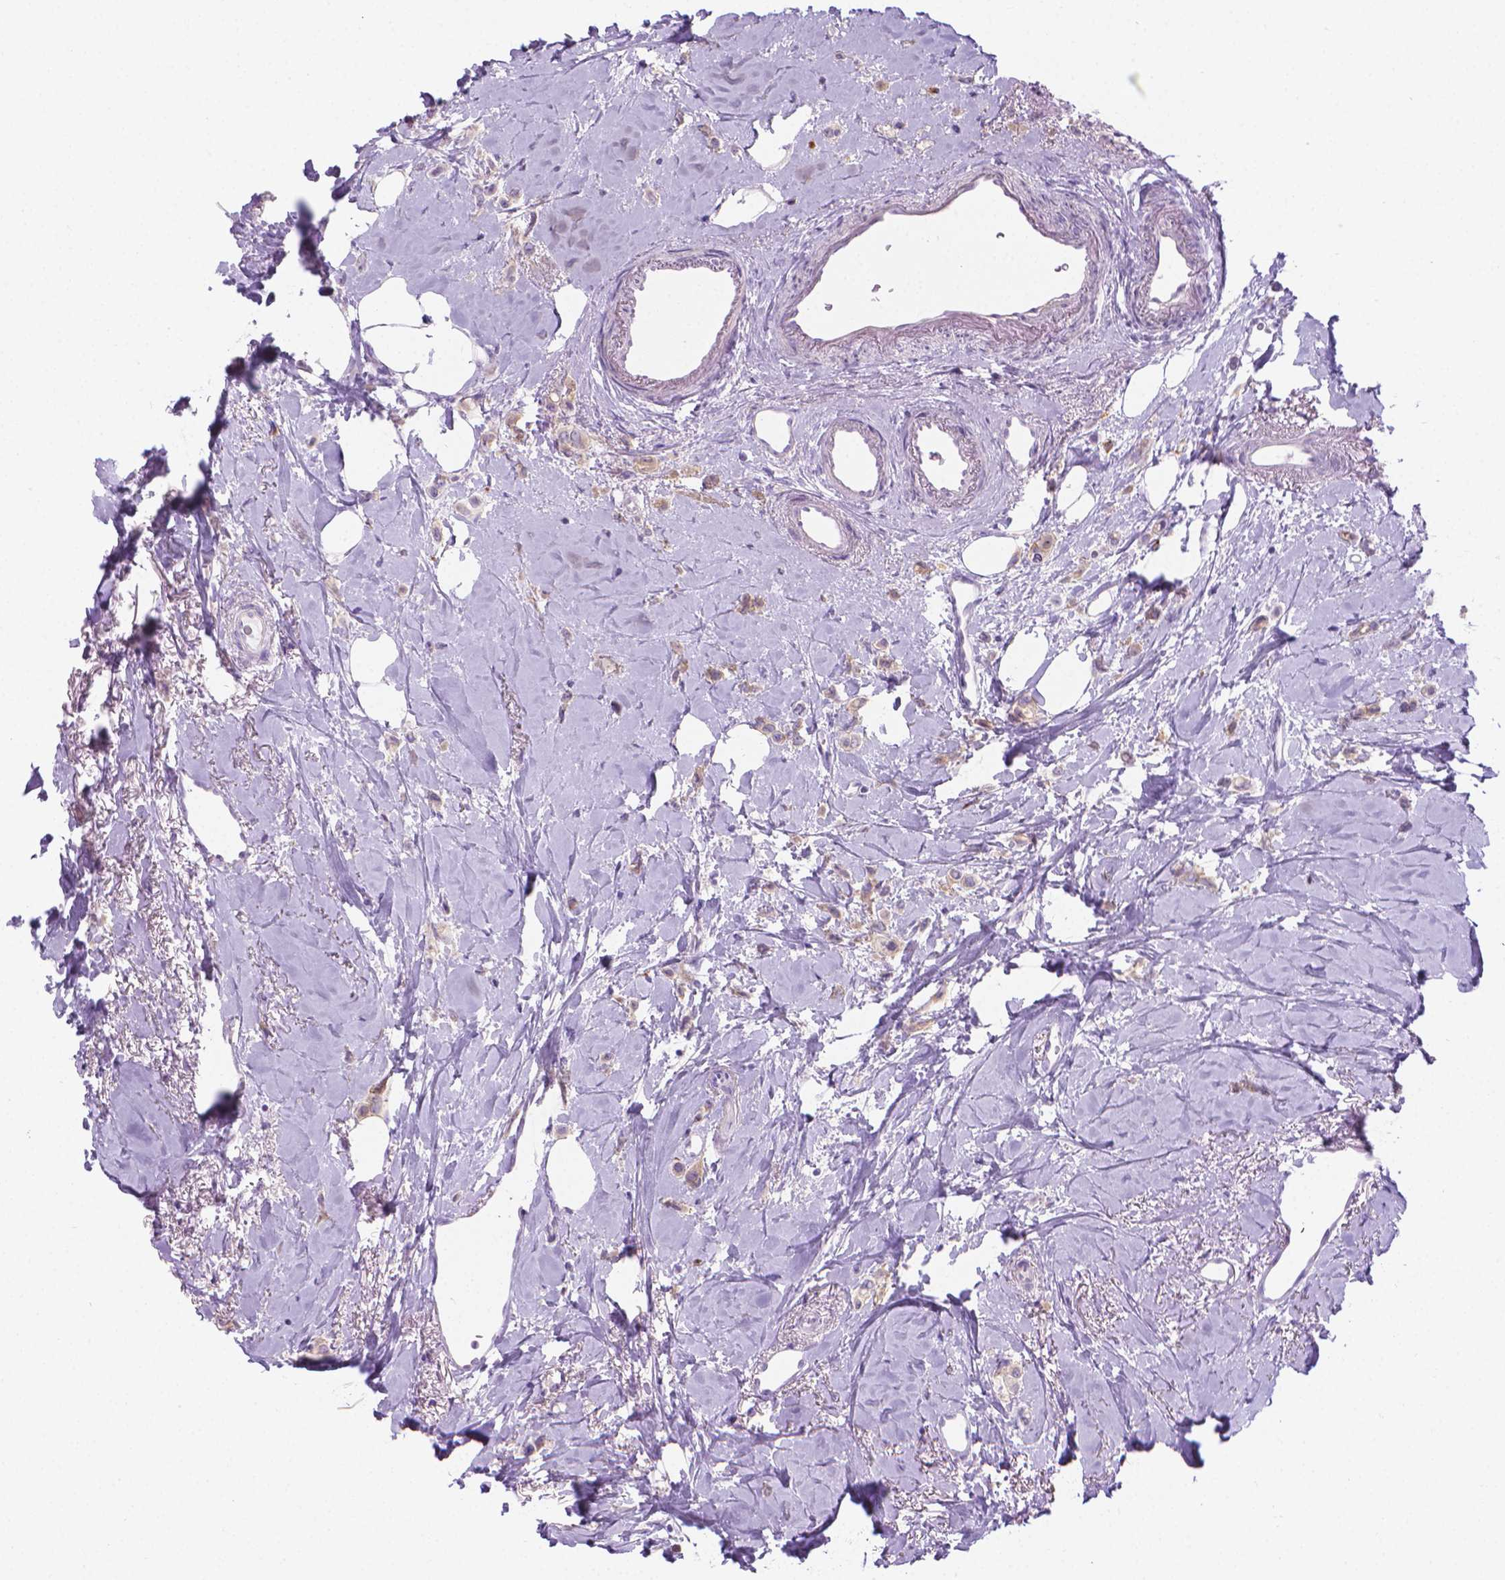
{"staining": {"intensity": "weak", "quantity": "<25%", "location": "cytoplasmic/membranous"}, "tissue": "breast cancer", "cell_type": "Tumor cells", "image_type": "cancer", "snomed": [{"axis": "morphology", "description": "Lobular carcinoma"}, {"axis": "topography", "description": "Breast"}], "caption": "A micrograph of human lobular carcinoma (breast) is negative for staining in tumor cells.", "gene": "SPAG6", "patient": {"sex": "female", "age": 66}}